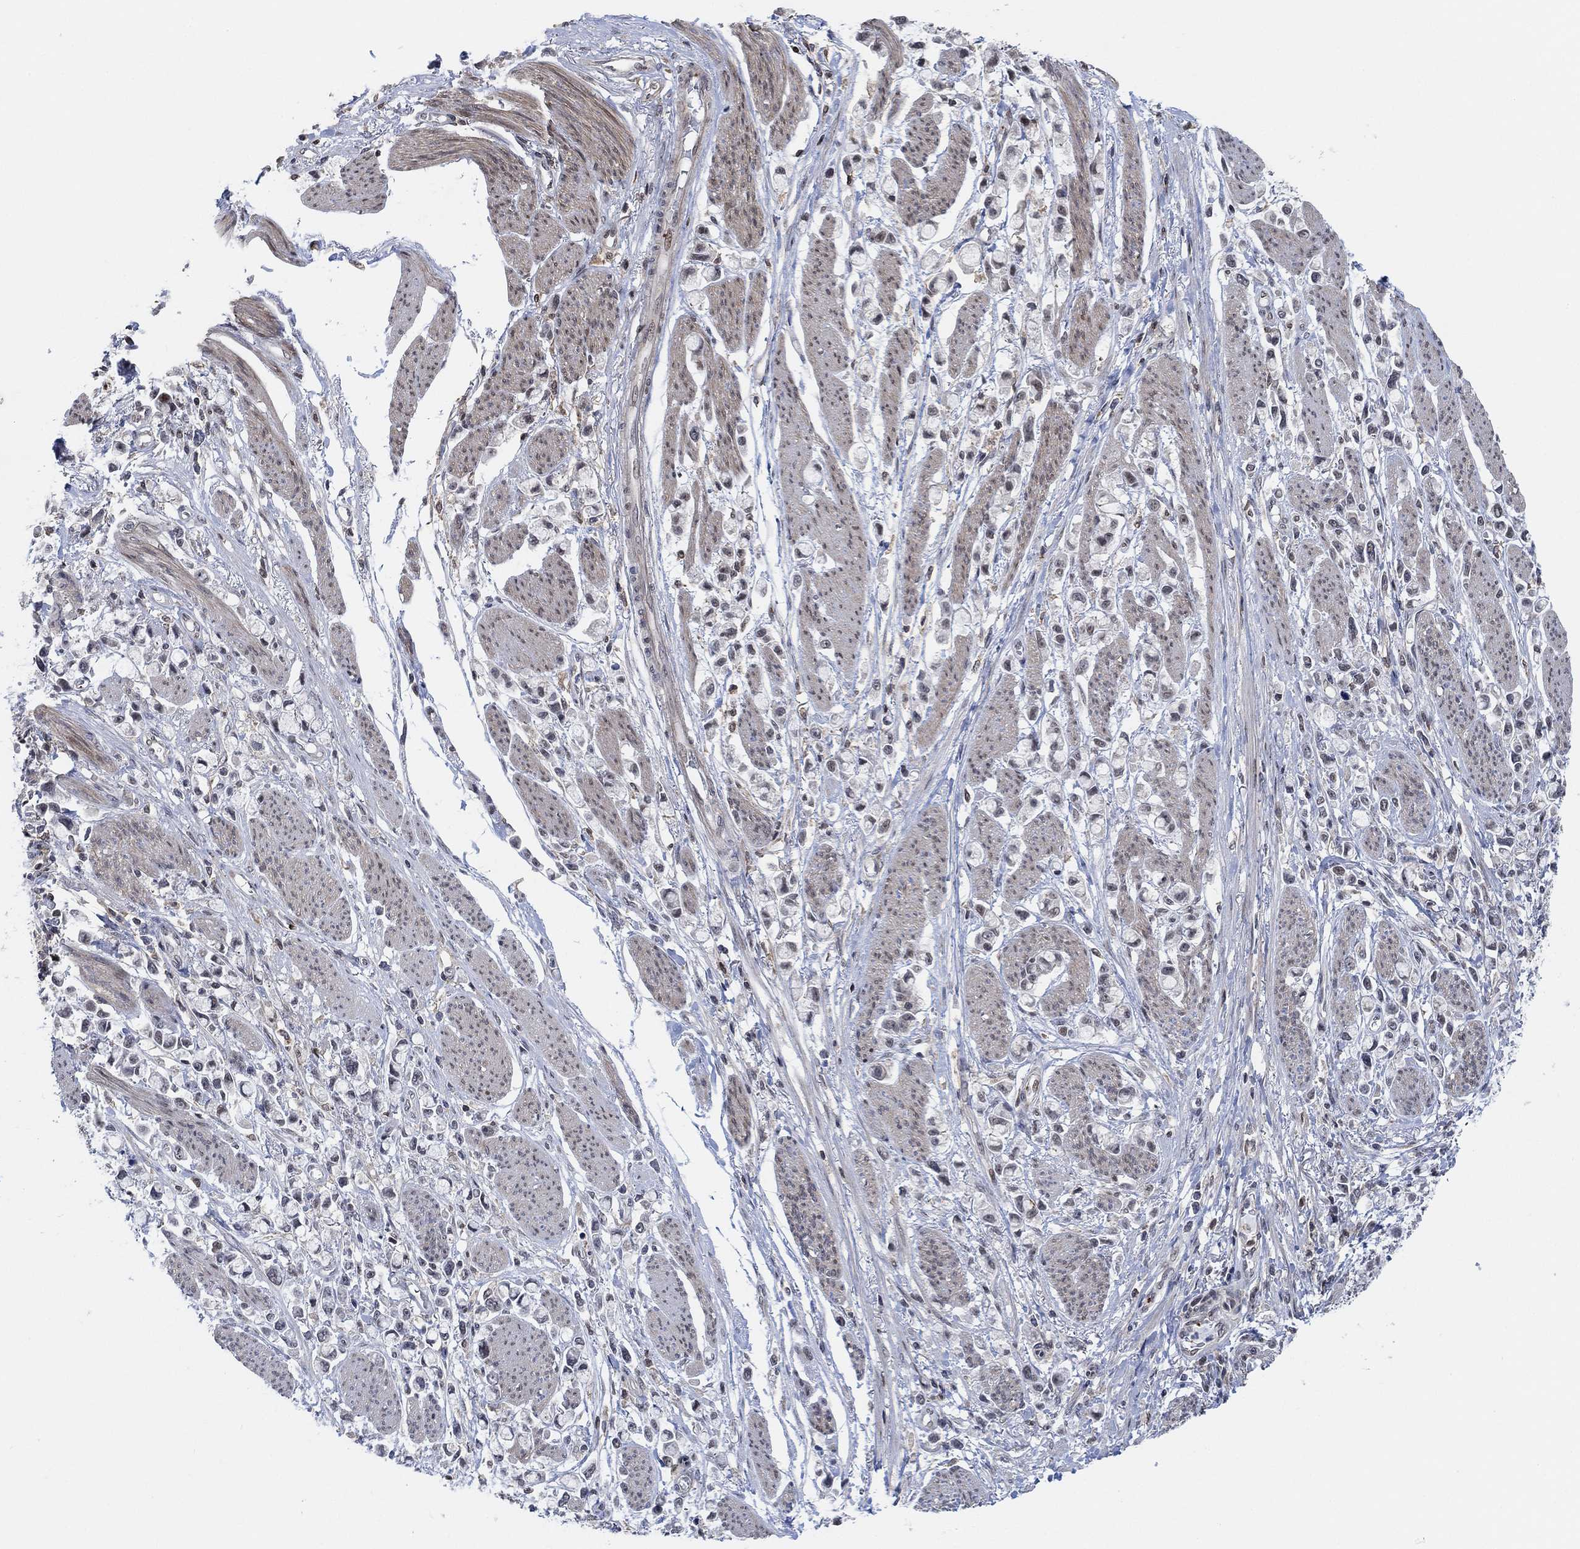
{"staining": {"intensity": "negative", "quantity": "none", "location": "none"}, "tissue": "stomach cancer", "cell_type": "Tumor cells", "image_type": "cancer", "snomed": [{"axis": "morphology", "description": "Adenocarcinoma, NOS"}, {"axis": "topography", "description": "Stomach"}], "caption": "An image of stomach cancer (adenocarcinoma) stained for a protein reveals no brown staining in tumor cells.", "gene": "PWWP2B", "patient": {"sex": "female", "age": 81}}